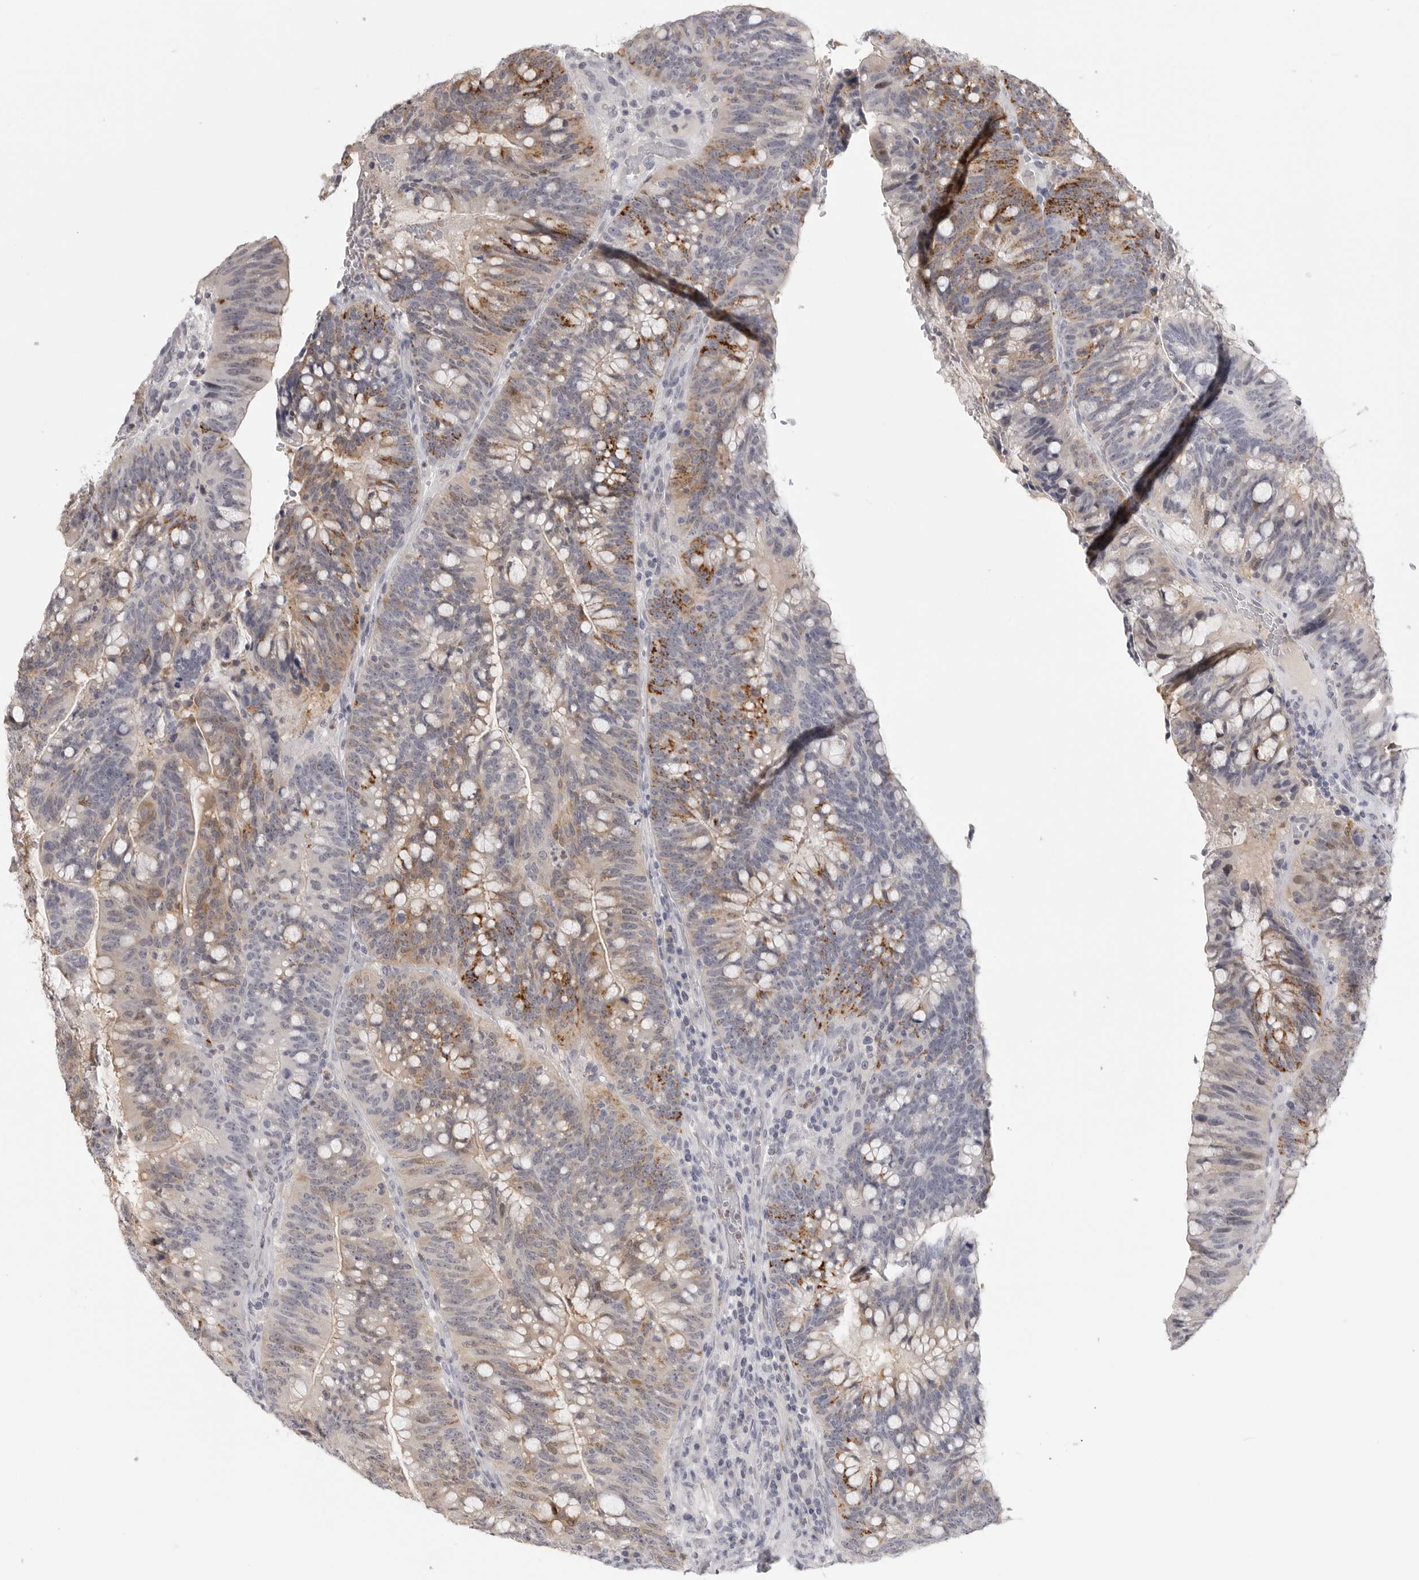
{"staining": {"intensity": "moderate", "quantity": "25%-75%", "location": "cytoplasmic/membranous"}, "tissue": "colorectal cancer", "cell_type": "Tumor cells", "image_type": "cancer", "snomed": [{"axis": "morphology", "description": "Adenocarcinoma, NOS"}, {"axis": "topography", "description": "Colon"}], "caption": "Protein analysis of colorectal cancer tissue demonstrates moderate cytoplasmic/membranous expression in approximately 25%-75% of tumor cells. The protein of interest is shown in brown color, while the nuclei are stained blue.", "gene": "HMGCS2", "patient": {"sex": "female", "age": 66}}